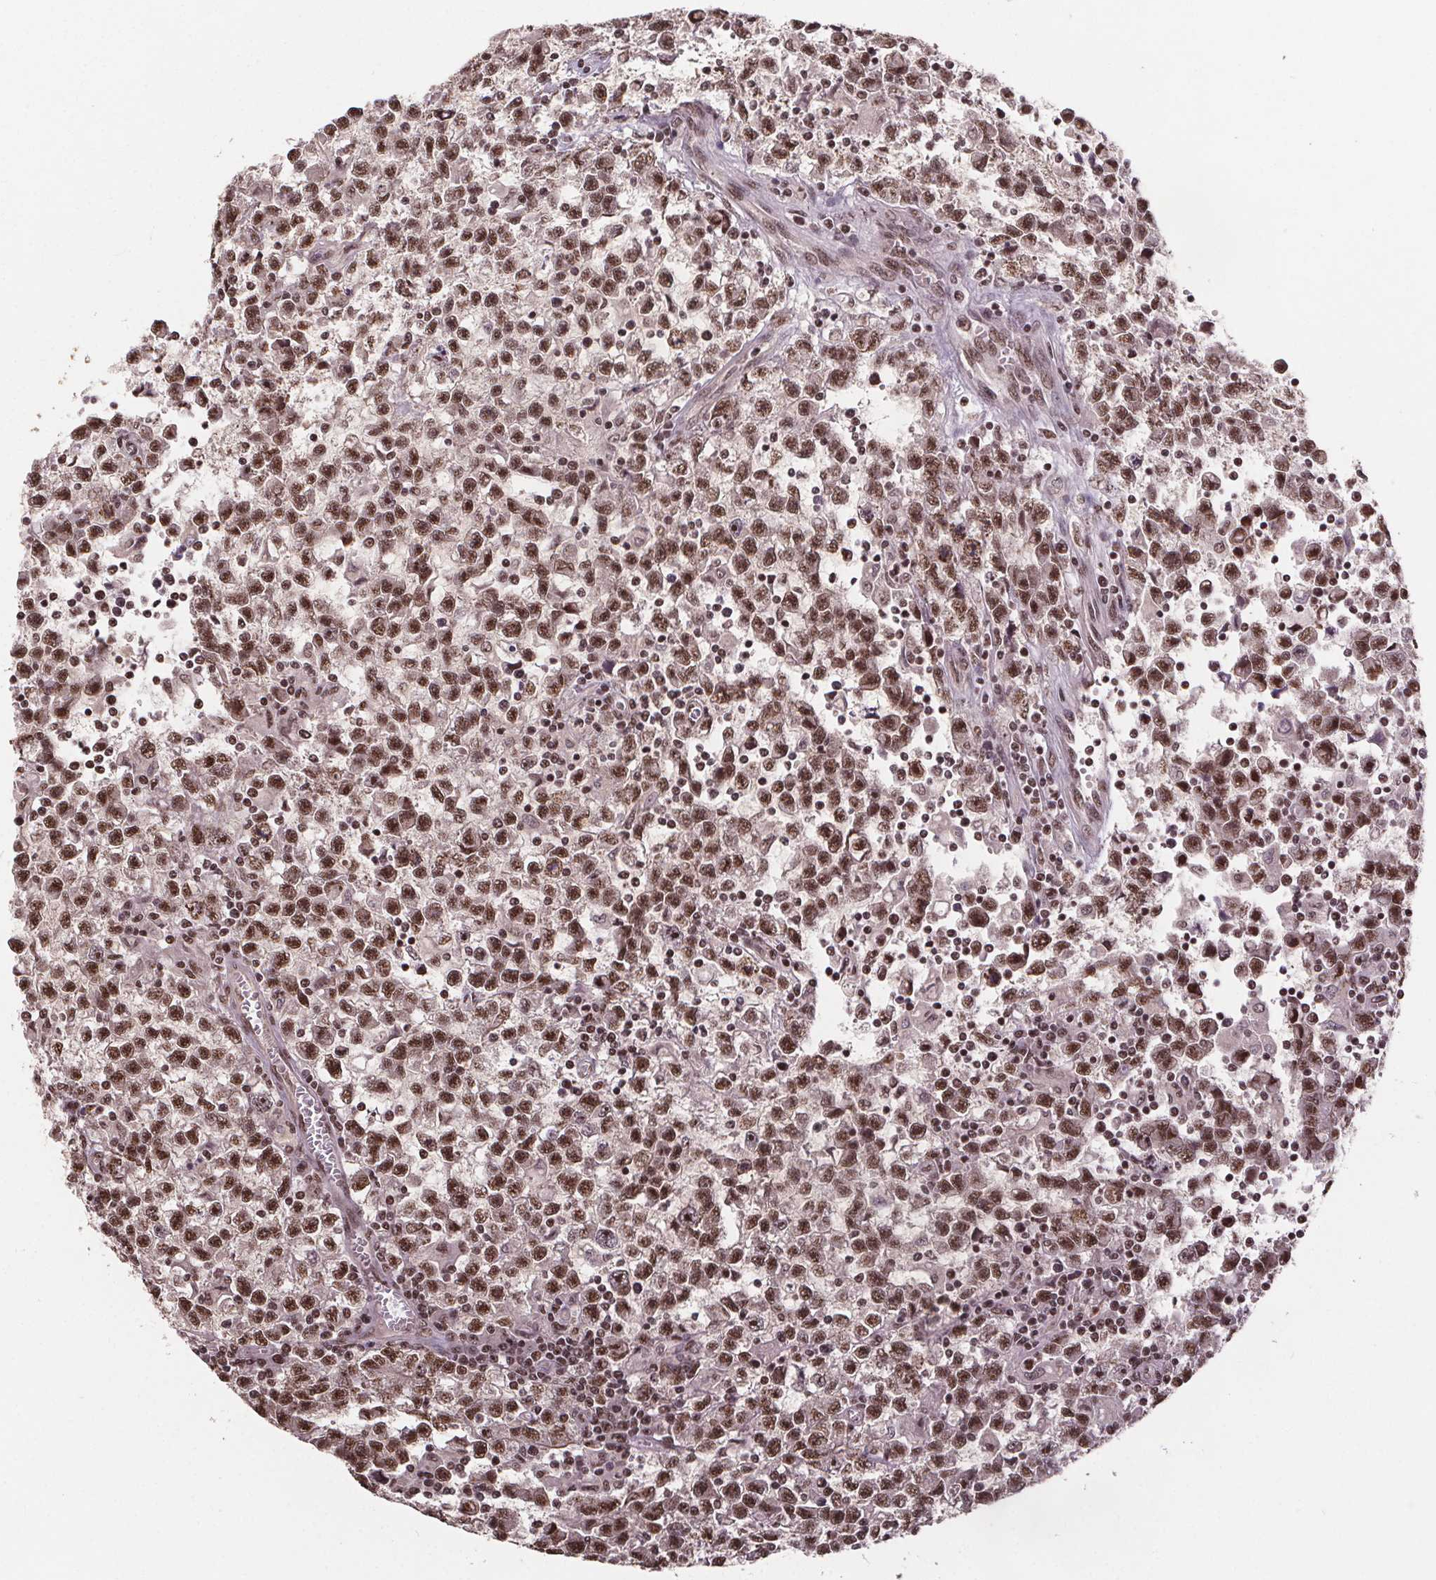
{"staining": {"intensity": "moderate", "quantity": ">75%", "location": "nuclear"}, "tissue": "testis cancer", "cell_type": "Tumor cells", "image_type": "cancer", "snomed": [{"axis": "morphology", "description": "Seminoma, NOS"}, {"axis": "topography", "description": "Testis"}], "caption": "Immunohistochemical staining of seminoma (testis) exhibits moderate nuclear protein staining in about >75% of tumor cells.", "gene": "JARID2", "patient": {"sex": "male", "age": 31}}